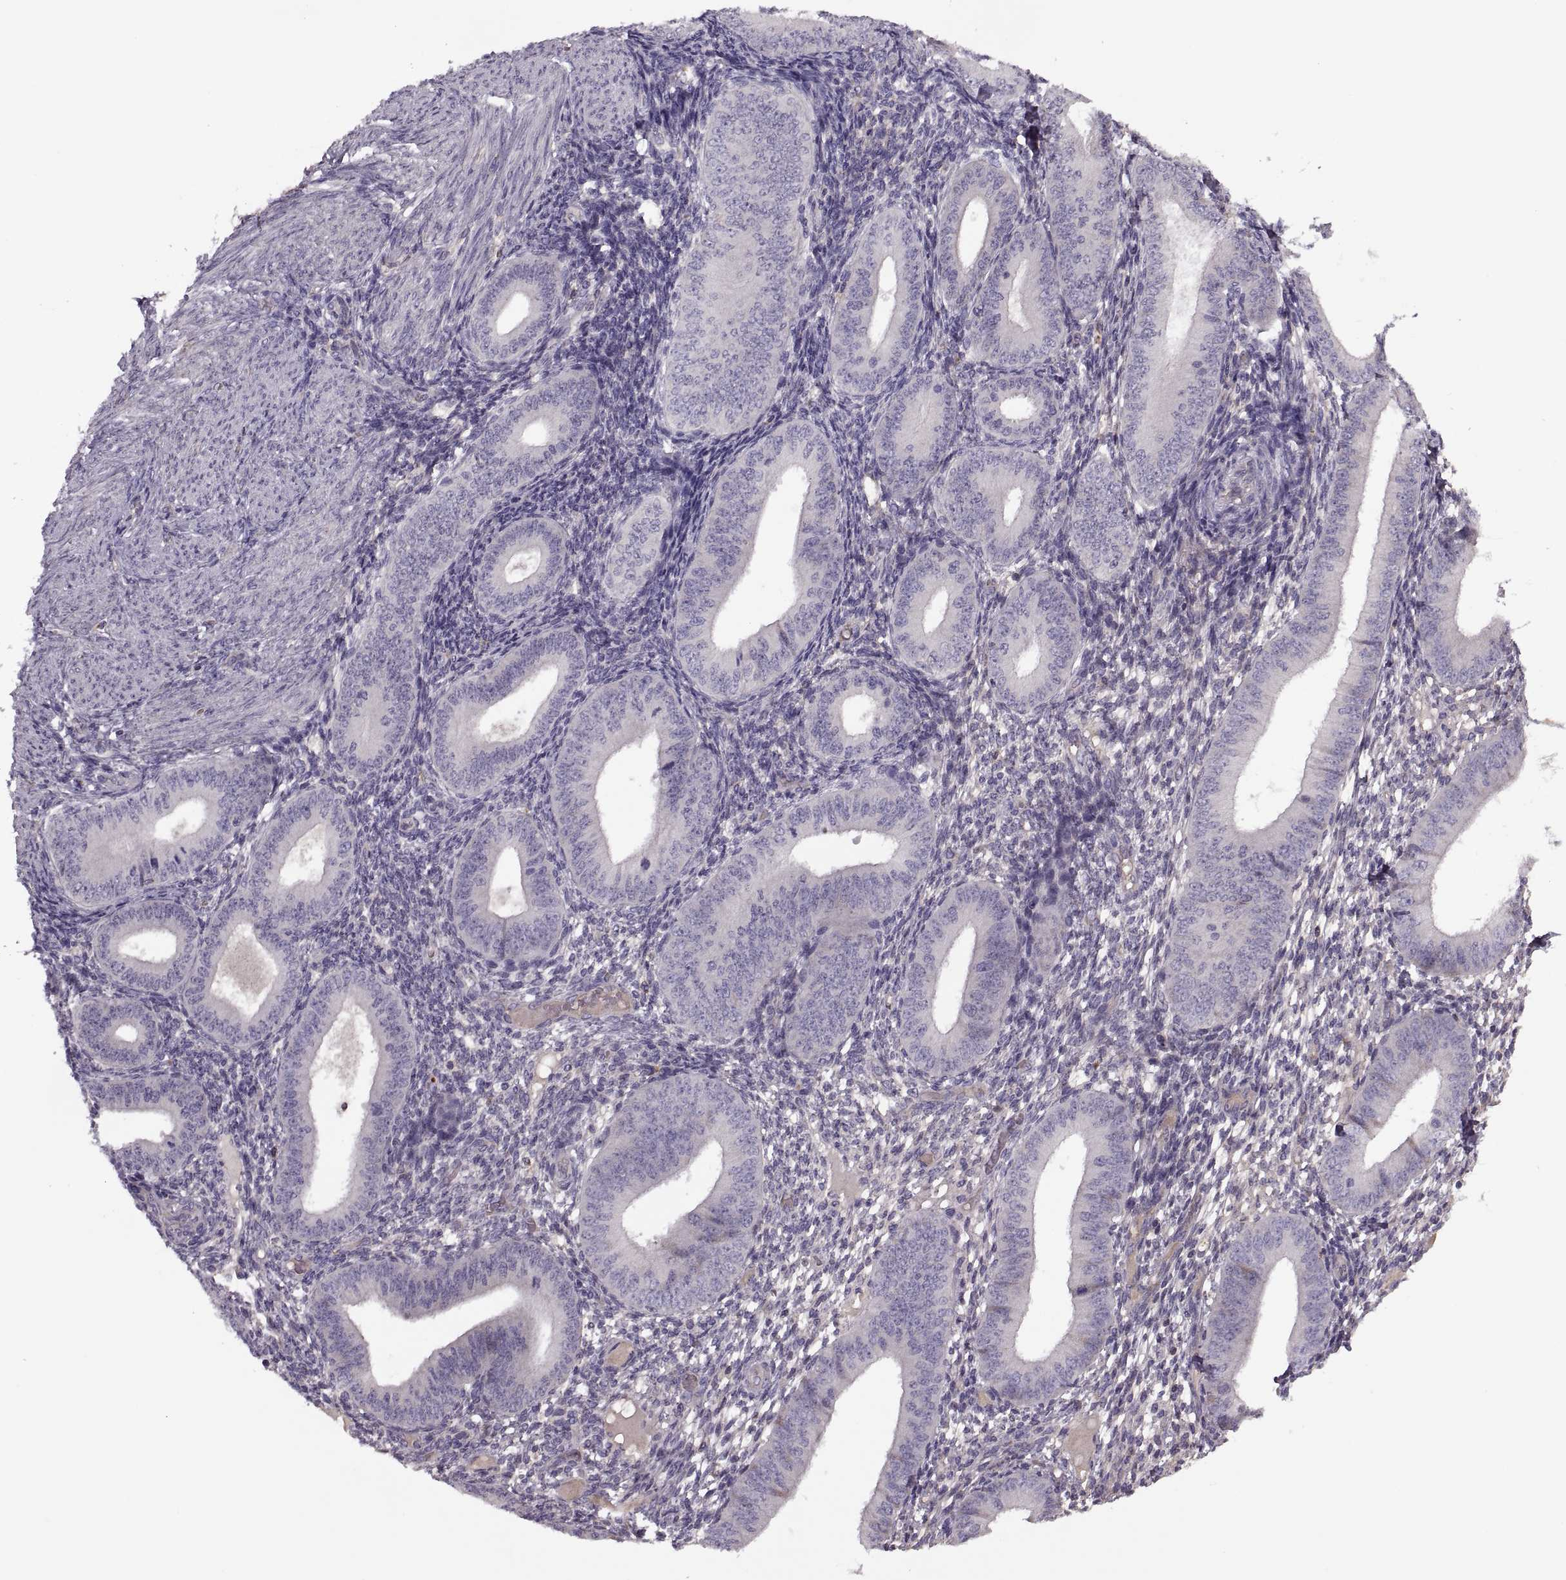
{"staining": {"intensity": "negative", "quantity": "none", "location": "none"}, "tissue": "endometrium", "cell_type": "Cells in endometrial stroma", "image_type": "normal", "snomed": [{"axis": "morphology", "description": "Normal tissue, NOS"}, {"axis": "topography", "description": "Endometrium"}], "caption": "Immunohistochemistry (IHC) image of normal endometrium: endometrium stained with DAB (3,3'-diaminobenzidine) shows no significant protein positivity in cells in endometrial stroma.", "gene": "SLC2A14", "patient": {"sex": "female", "age": 39}}